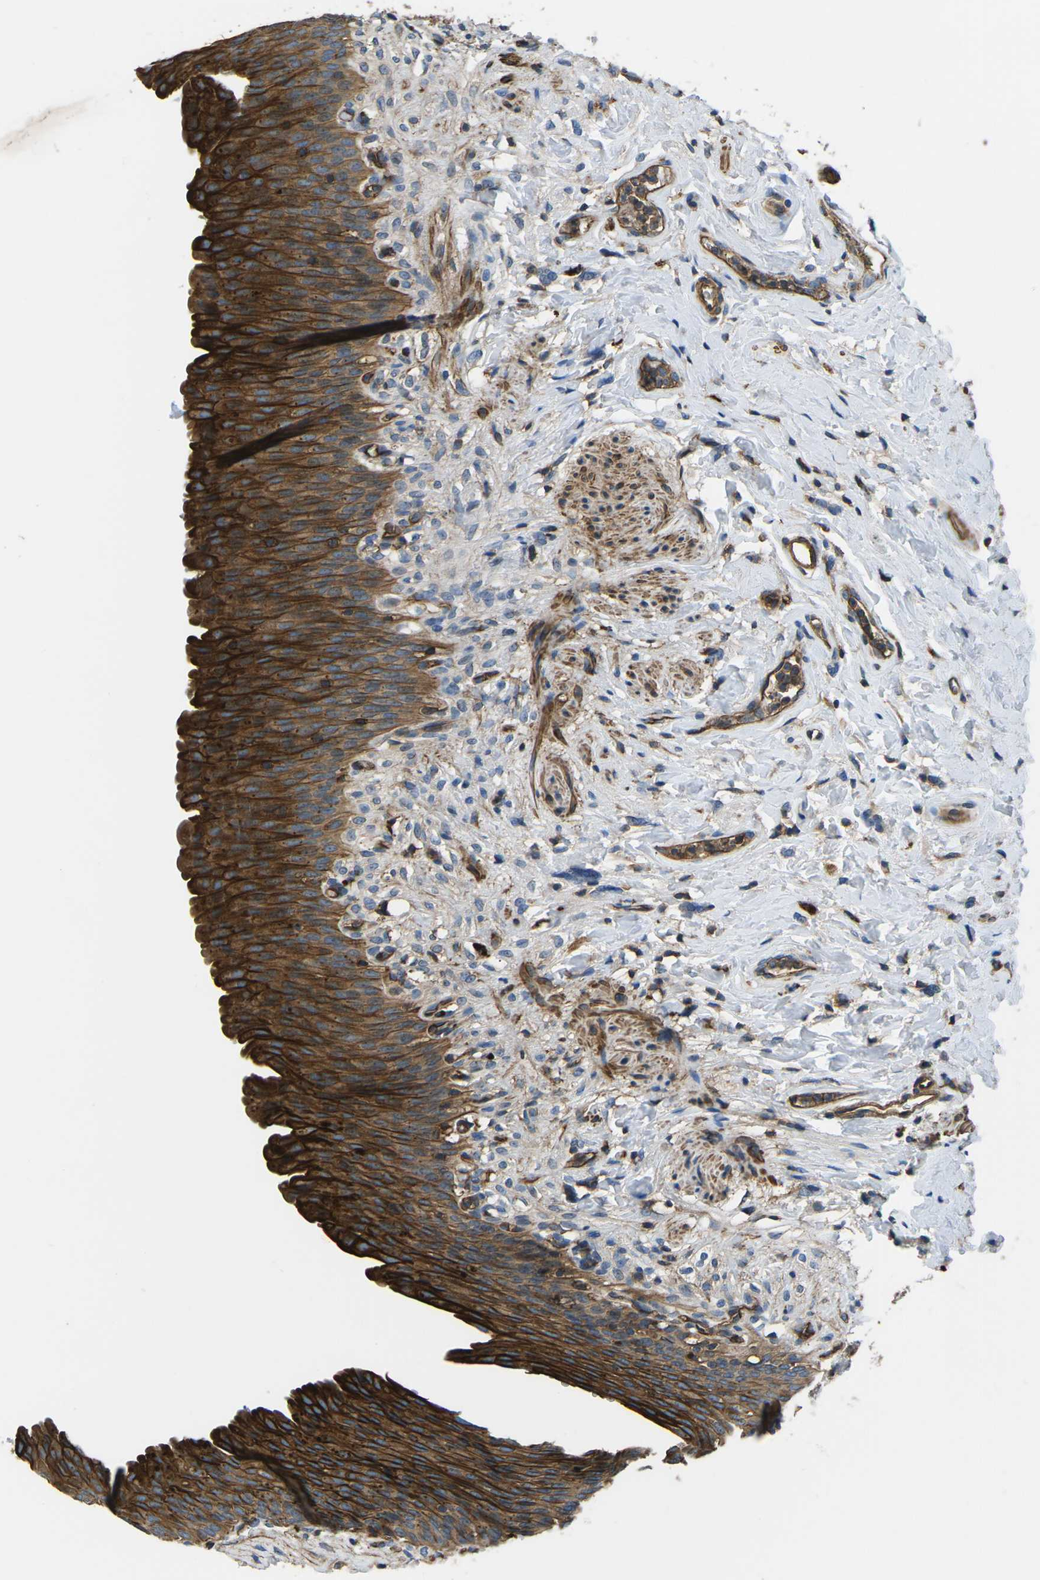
{"staining": {"intensity": "strong", "quantity": ">75%", "location": "cytoplasmic/membranous"}, "tissue": "urinary bladder", "cell_type": "Urothelial cells", "image_type": "normal", "snomed": [{"axis": "morphology", "description": "Normal tissue, NOS"}, {"axis": "topography", "description": "Urinary bladder"}], "caption": "The histopathology image displays staining of benign urinary bladder, revealing strong cytoplasmic/membranous protein expression (brown color) within urothelial cells. Using DAB (brown) and hematoxylin (blue) stains, captured at high magnification using brightfield microscopy.", "gene": "KCNJ15", "patient": {"sex": "female", "age": 79}}